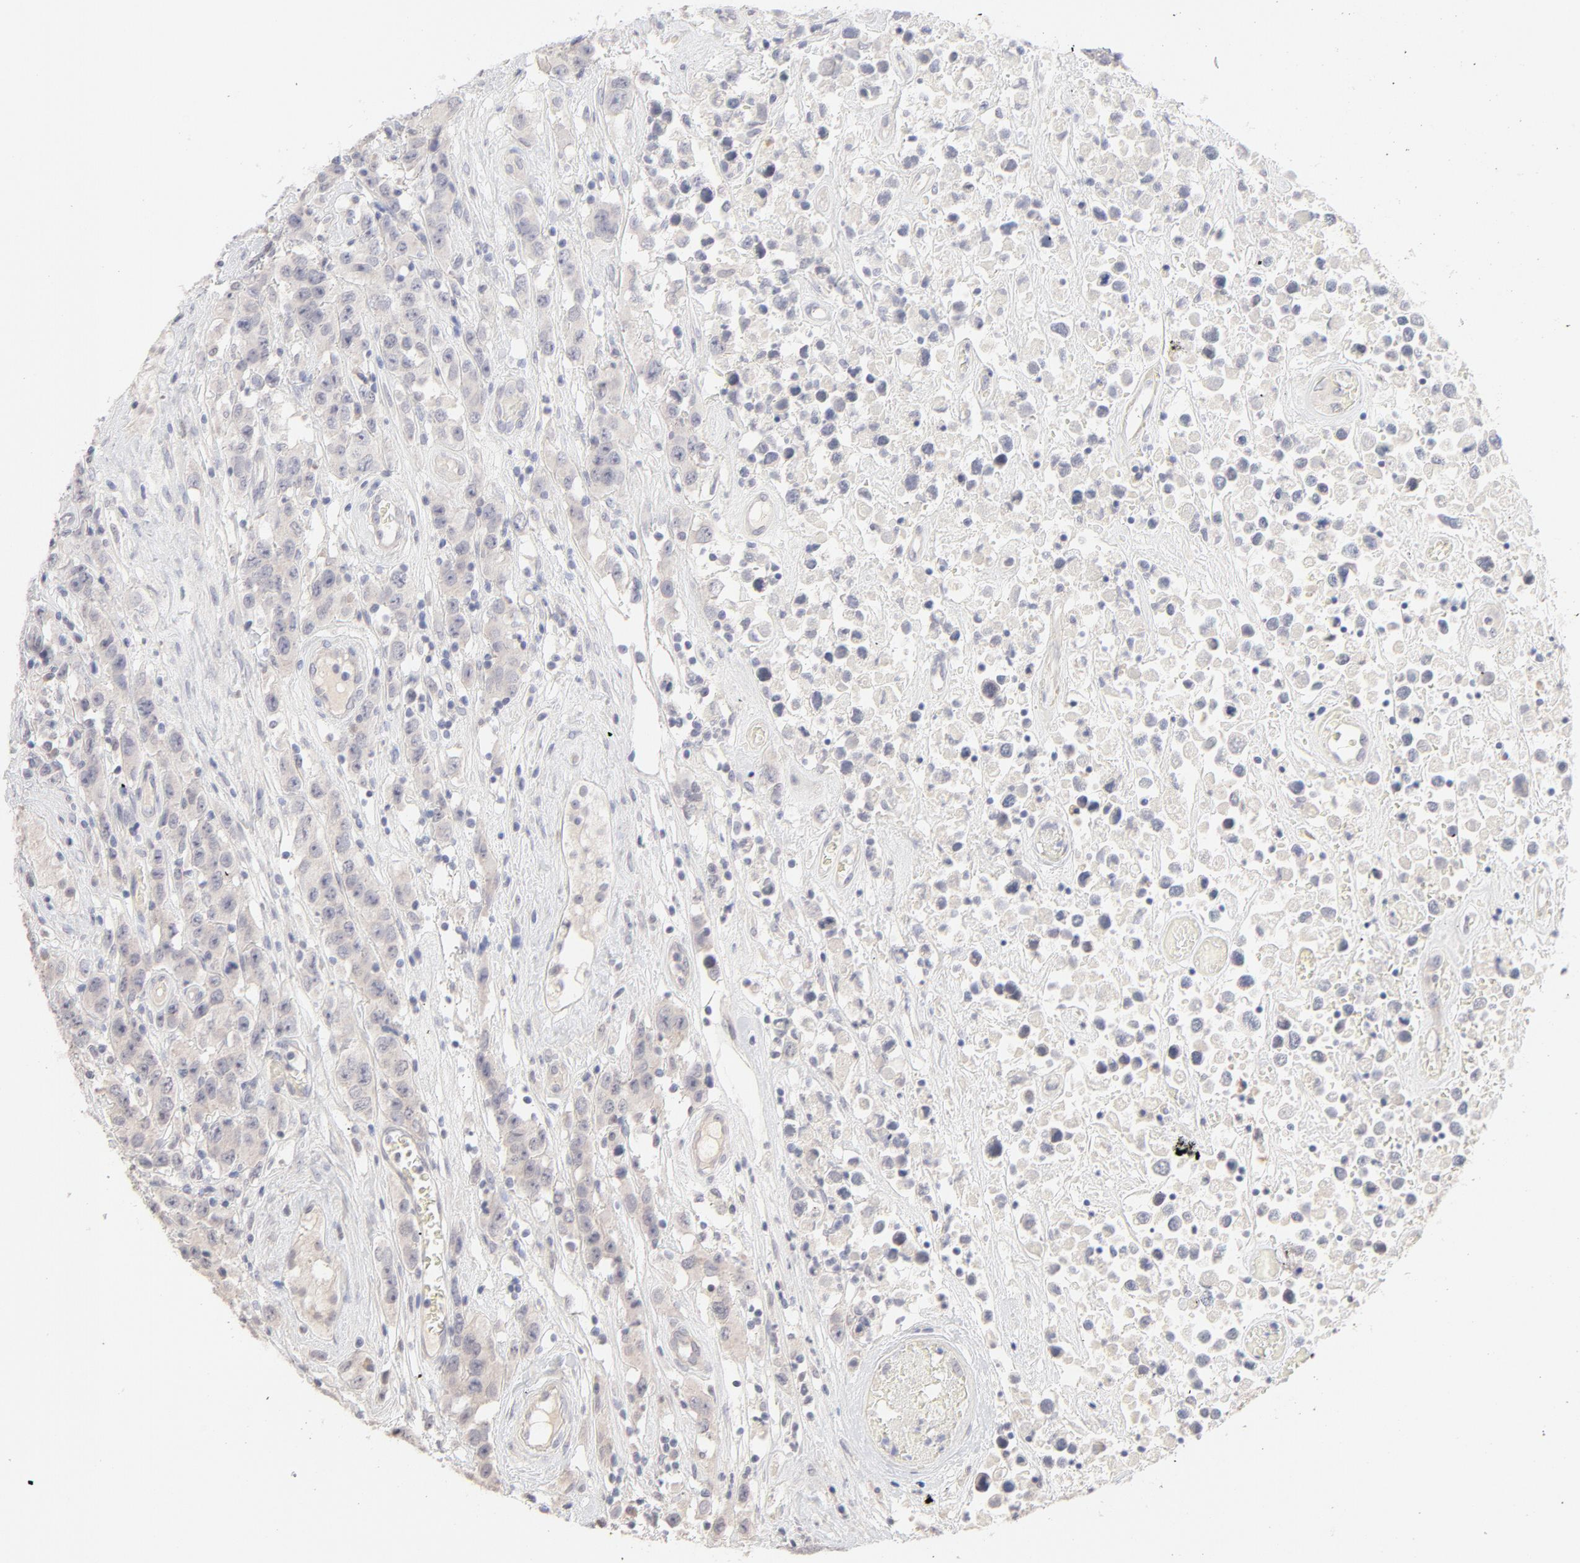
{"staining": {"intensity": "negative", "quantity": "none", "location": "none"}, "tissue": "testis cancer", "cell_type": "Tumor cells", "image_type": "cancer", "snomed": [{"axis": "morphology", "description": "Seminoma, NOS"}, {"axis": "topography", "description": "Testis"}], "caption": "Testis cancer (seminoma) was stained to show a protein in brown. There is no significant positivity in tumor cells. (DAB immunohistochemistry (IHC), high magnification).", "gene": "ELF3", "patient": {"sex": "male", "age": 52}}